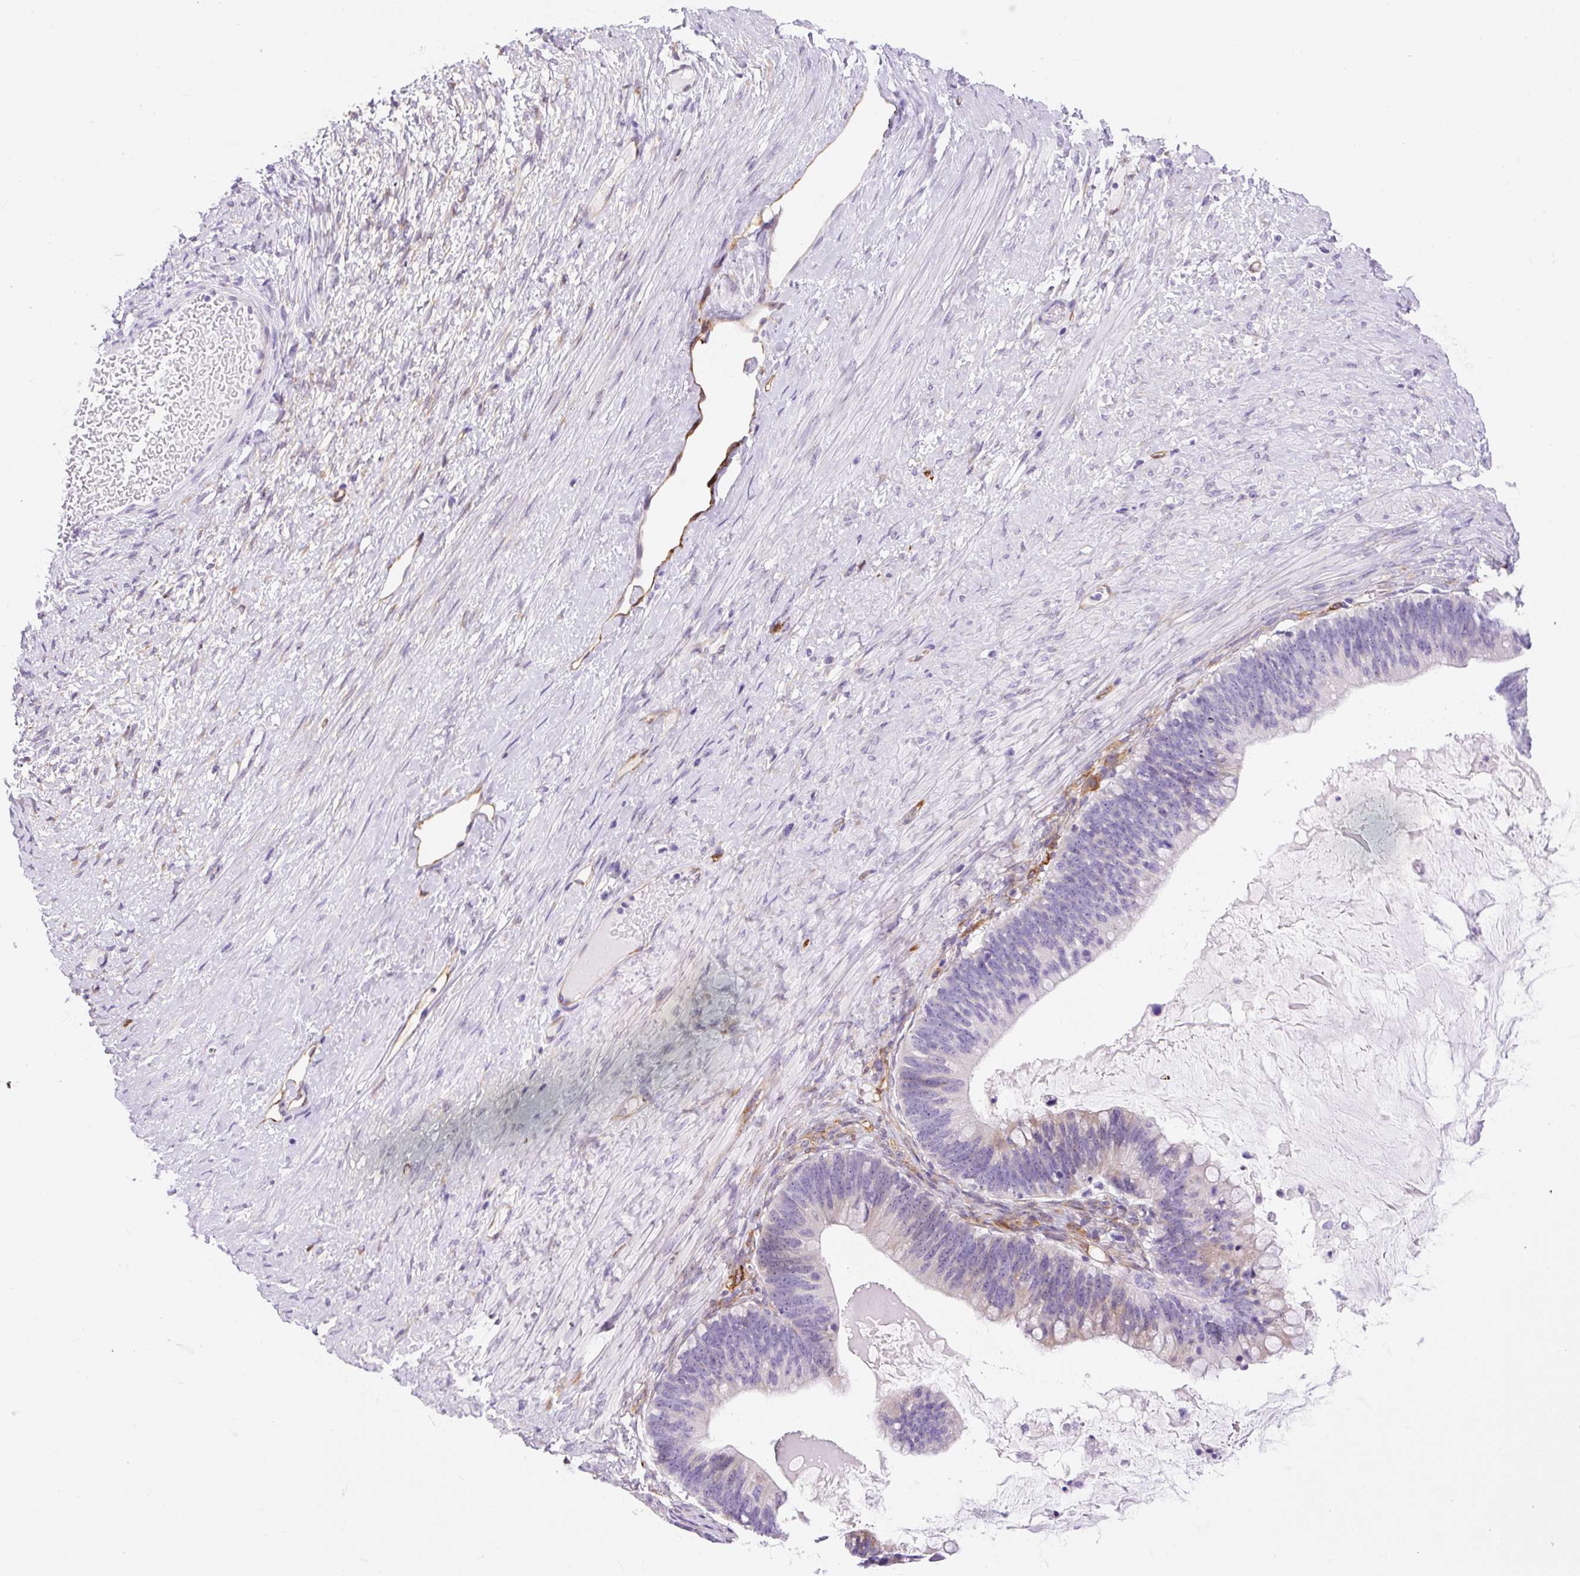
{"staining": {"intensity": "negative", "quantity": "none", "location": "none"}, "tissue": "ovarian cancer", "cell_type": "Tumor cells", "image_type": "cancer", "snomed": [{"axis": "morphology", "description": "Cystadenocarcinoma, mucinous, NOS"}, {"axis": "topography", "description": "Ovary"}], "caption": "Immunohistochemistry (IHC) micrograph of human mucinous cystadenocarcinoma (ovarian) stained for a protein (brown), which reveals no expression in tumor cells.", "gene": "ASB4", "patient": {"sex": "female", "age": 61}}